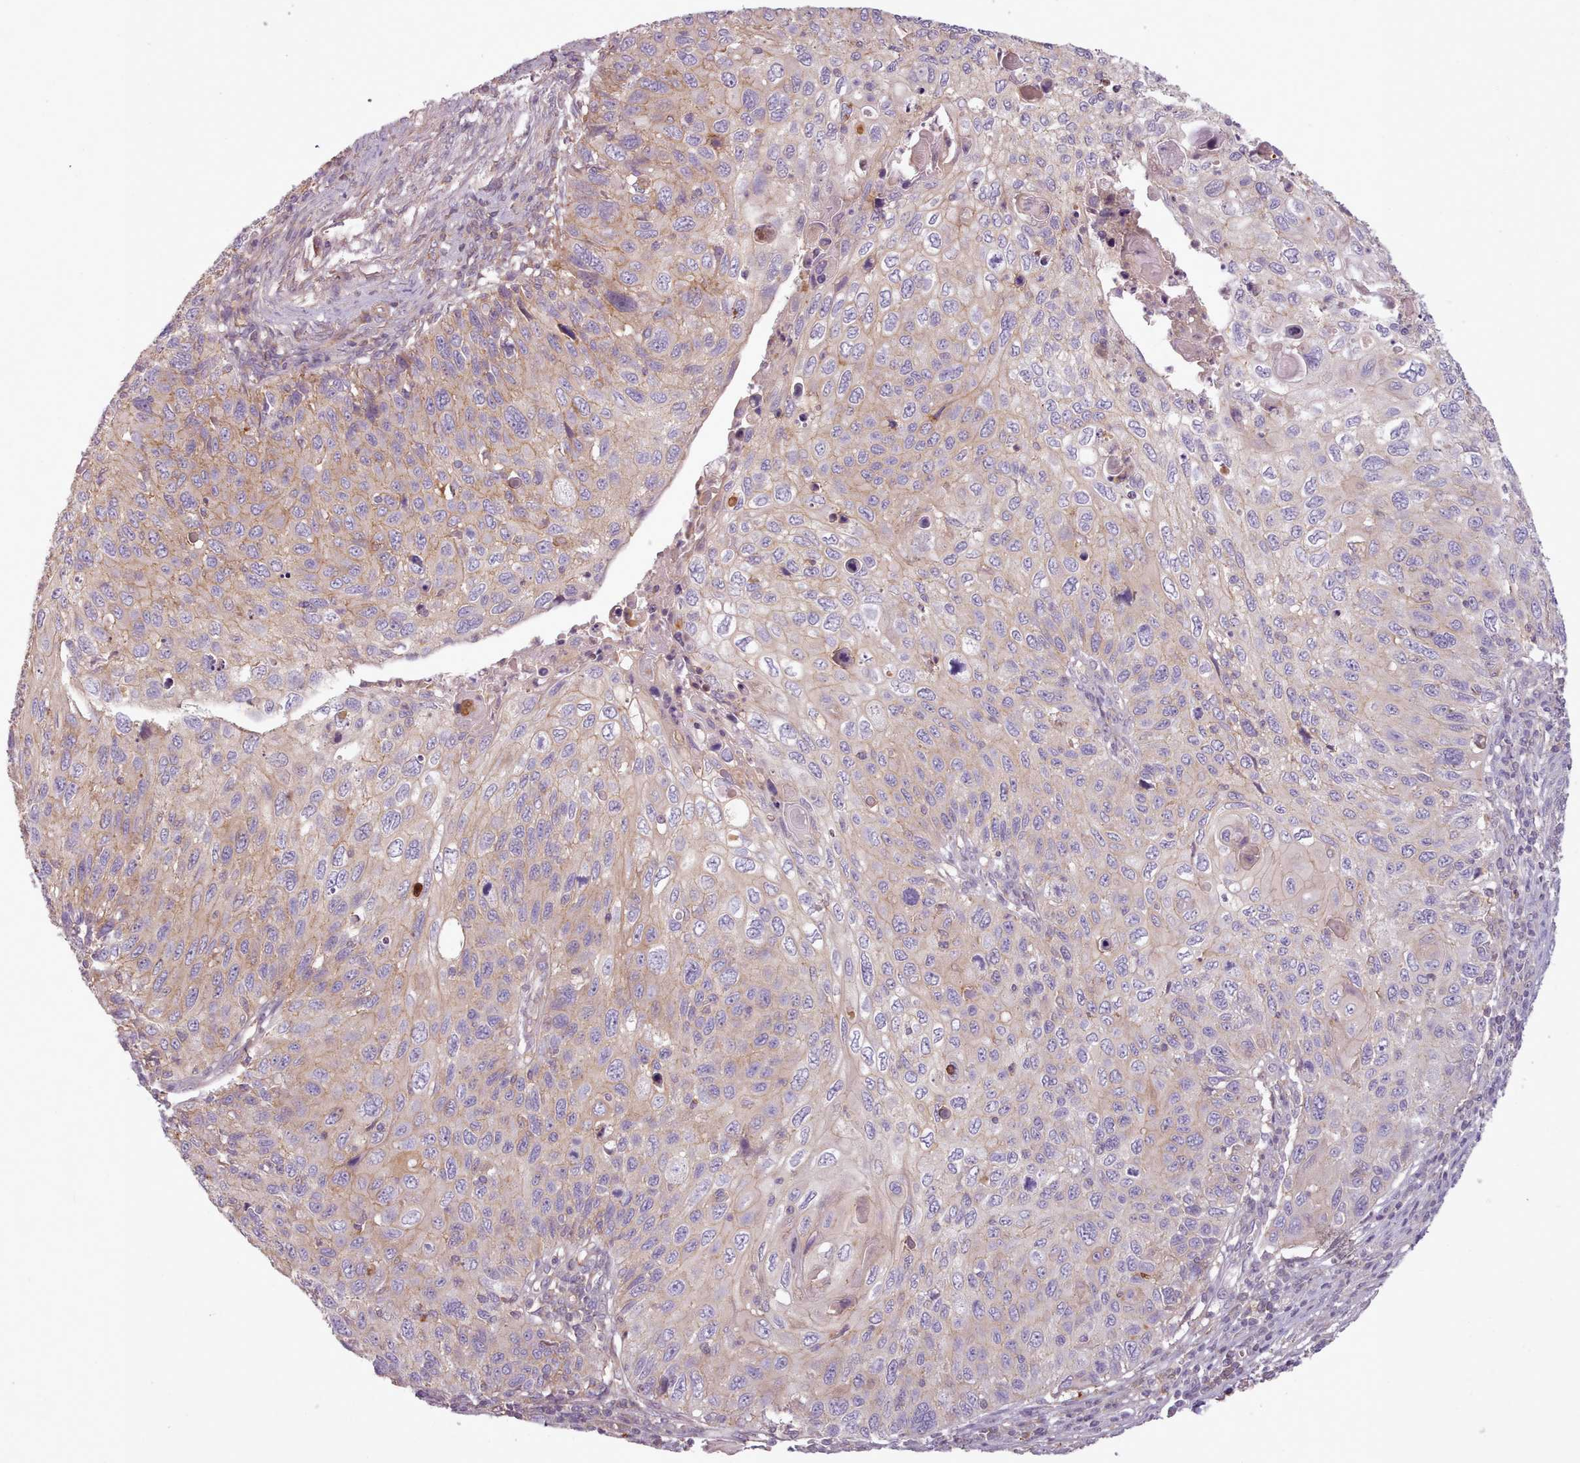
{"staining": {"intensity": "weak", "quantity": "25%-75%", "location": "cytoplasmic/membranous"}, "tissue": "cervical cancer", "cell_type": "Tumor cells", "image_type": "cancer", "snomed": [{"axis": "morphology", "description": "Squamous cell carcinoma, NOS"}, {"axis": "topography", "description": "Cervix"}], "caption": "Protein expression analysis of cervical cancer (squamous cell carcinoma) reveals weak cytoplasmic/membranous staining in approximately 25%-75% of tumor cells. (DAB IHC, brown staining for protein, blue staining for nuclei).", "gene": "NT5DC2", "patient": {"sex": "female", "age": 70}}